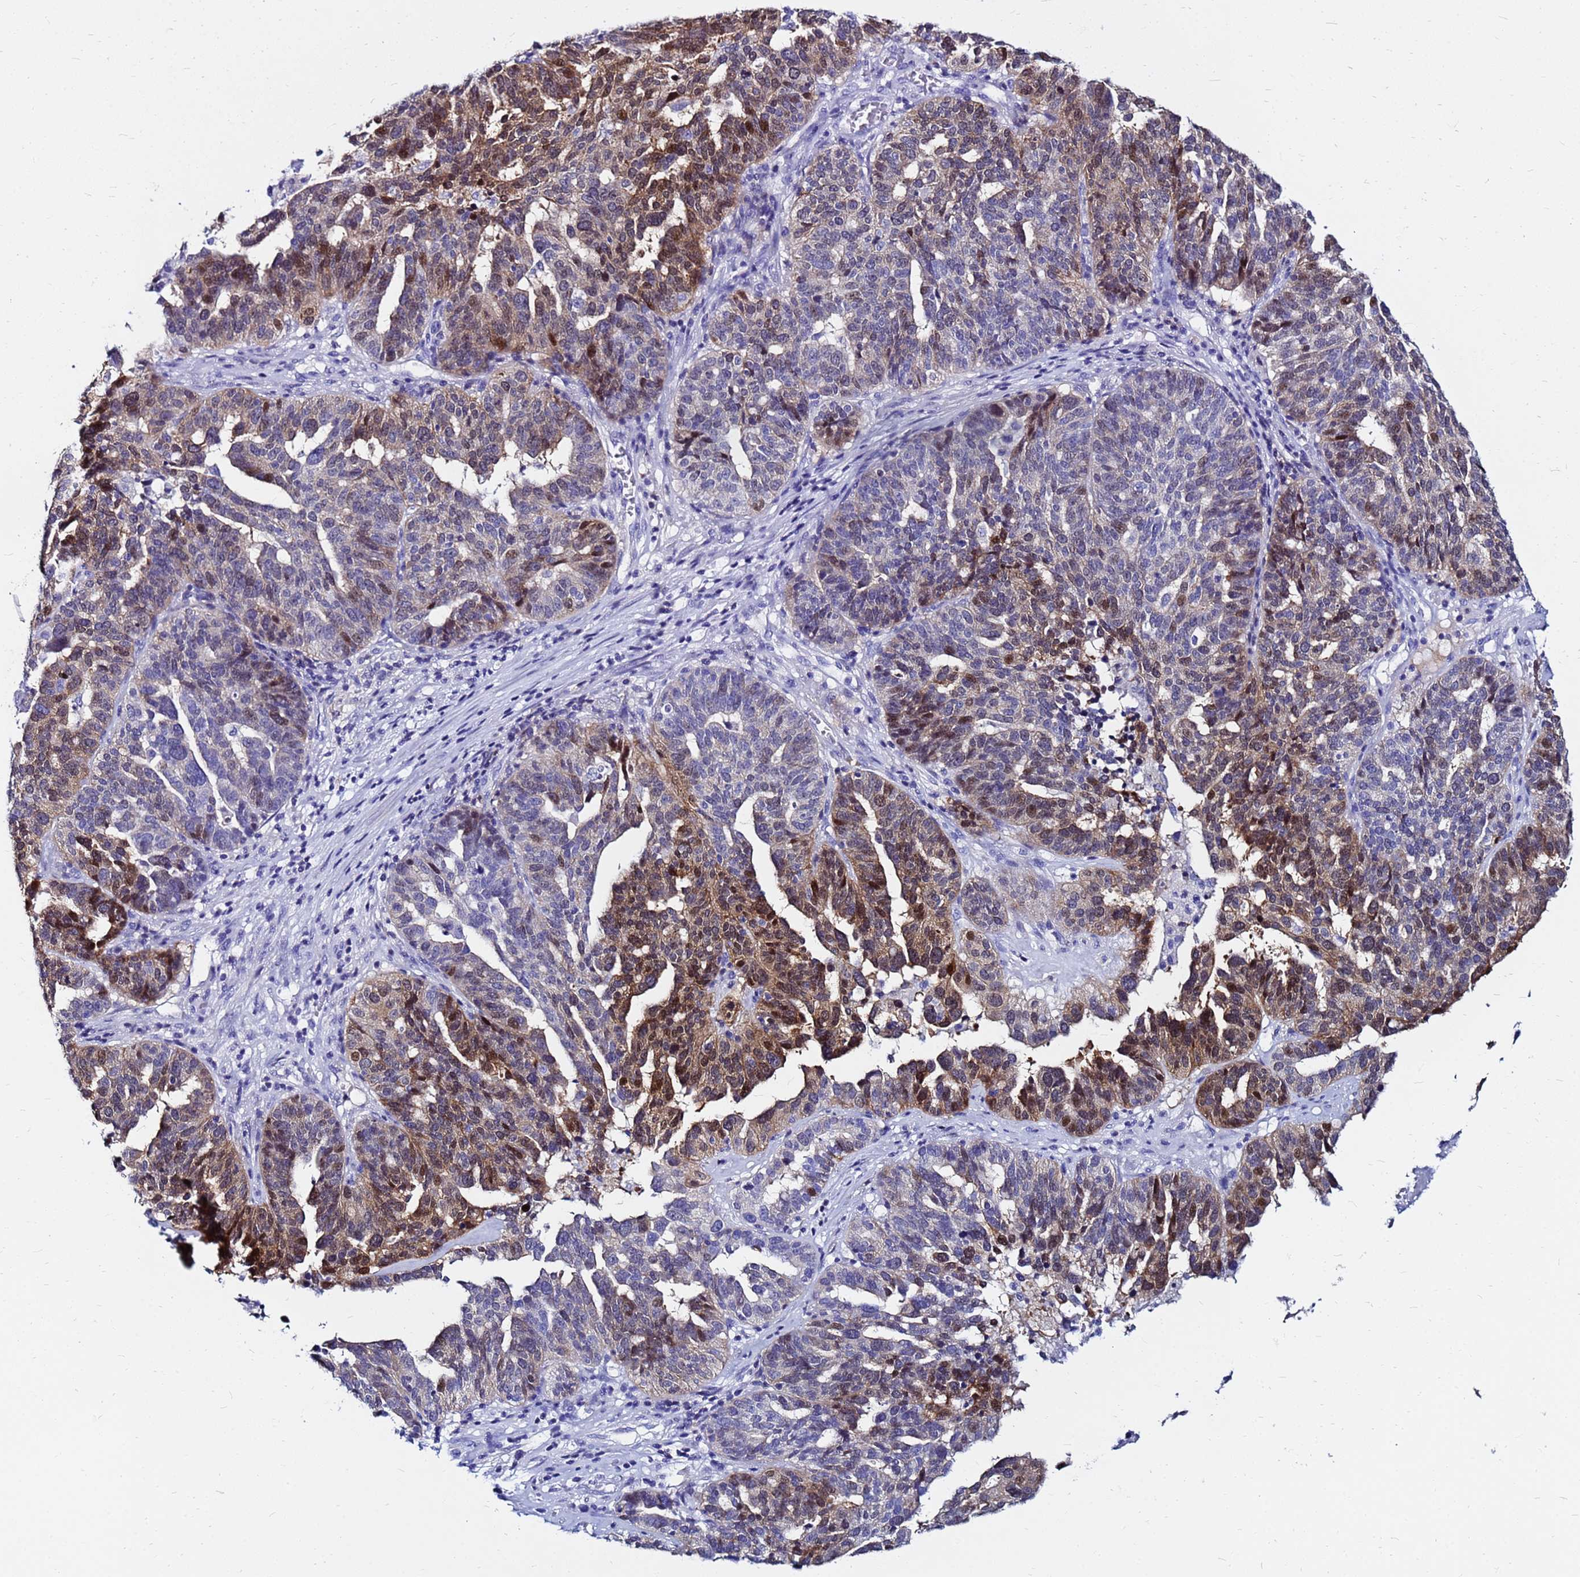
{"staining": {"intensity": "moderate", "quantity": "<25%", "location": "cytoplasmic/membranous,nuclear"}, "tissue": "ovarian cancer", "cell_type": "Tumor cells", "image_type": "cancer", "snomed": [{"axis": "morphology", "description": "Cystadenocarcinoma, serous, NOS"}, {"axis": "topography", "description": "Ovary"}], "caption": "Moderate cytoplasmic/membranous and nuclear positivity is present in about <25% of tumor cells in ovarian cancer (serous cystadenocarcinoma).", "gene": "PPP1R14C", "patient": {"sex": "female", "age": 59}}